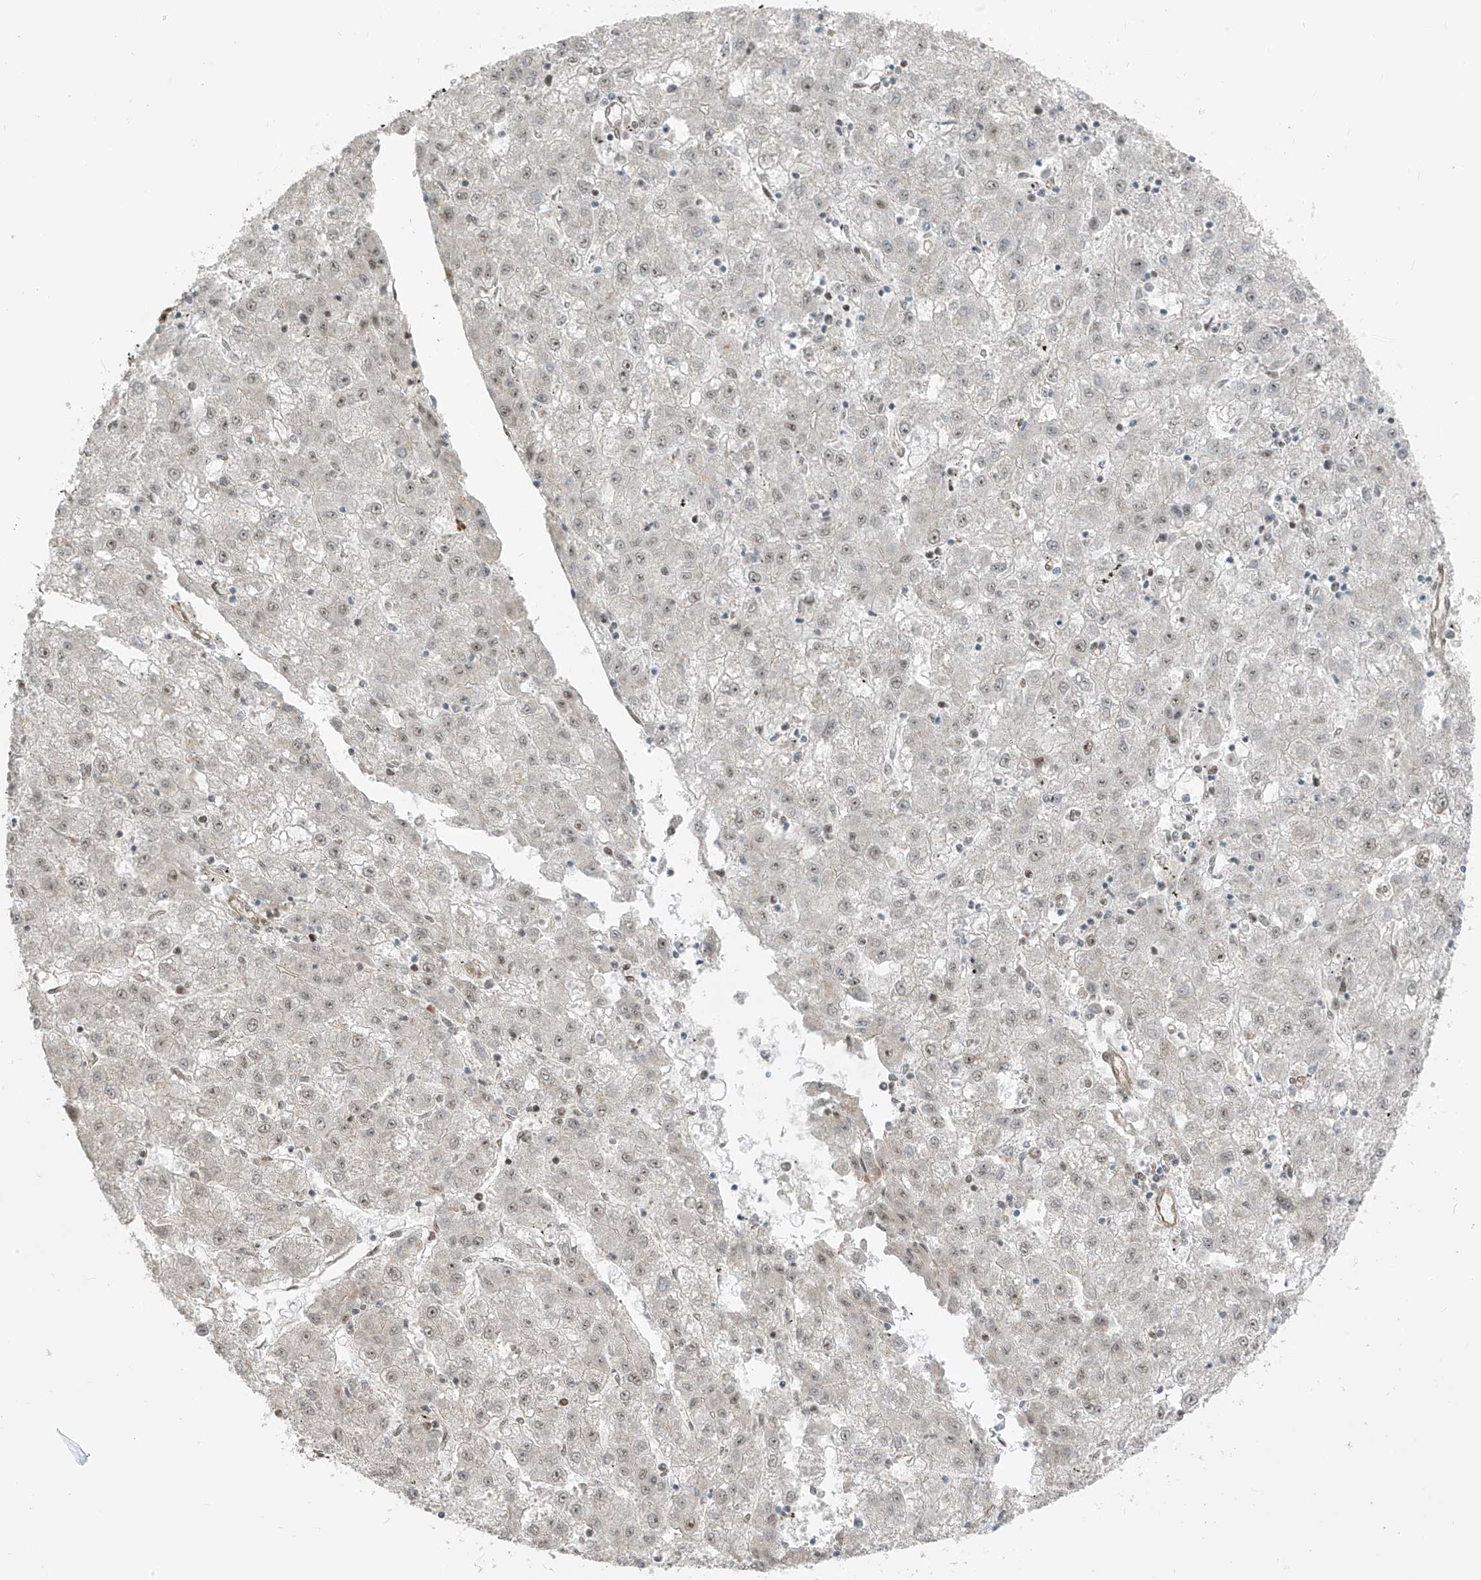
{"staining": {"intensity": "negative", "quantity": "none", "location": "none"}, "tissue": "liver cancer", "cell_type": "Tumor cells", "image_type": "cancer", "snomed": [{"axis": "morphology", "description": "Carcinoma, Hepatocellular, NOS"}, {"axis": "topography", "description": "Liver"}], "caption": "Tumor cells are negative for brown protein staining in hepatocellular carcinoma (liver).", "gene": "ARHGEF3", "patient": {"sex": "male", "age": 72}}